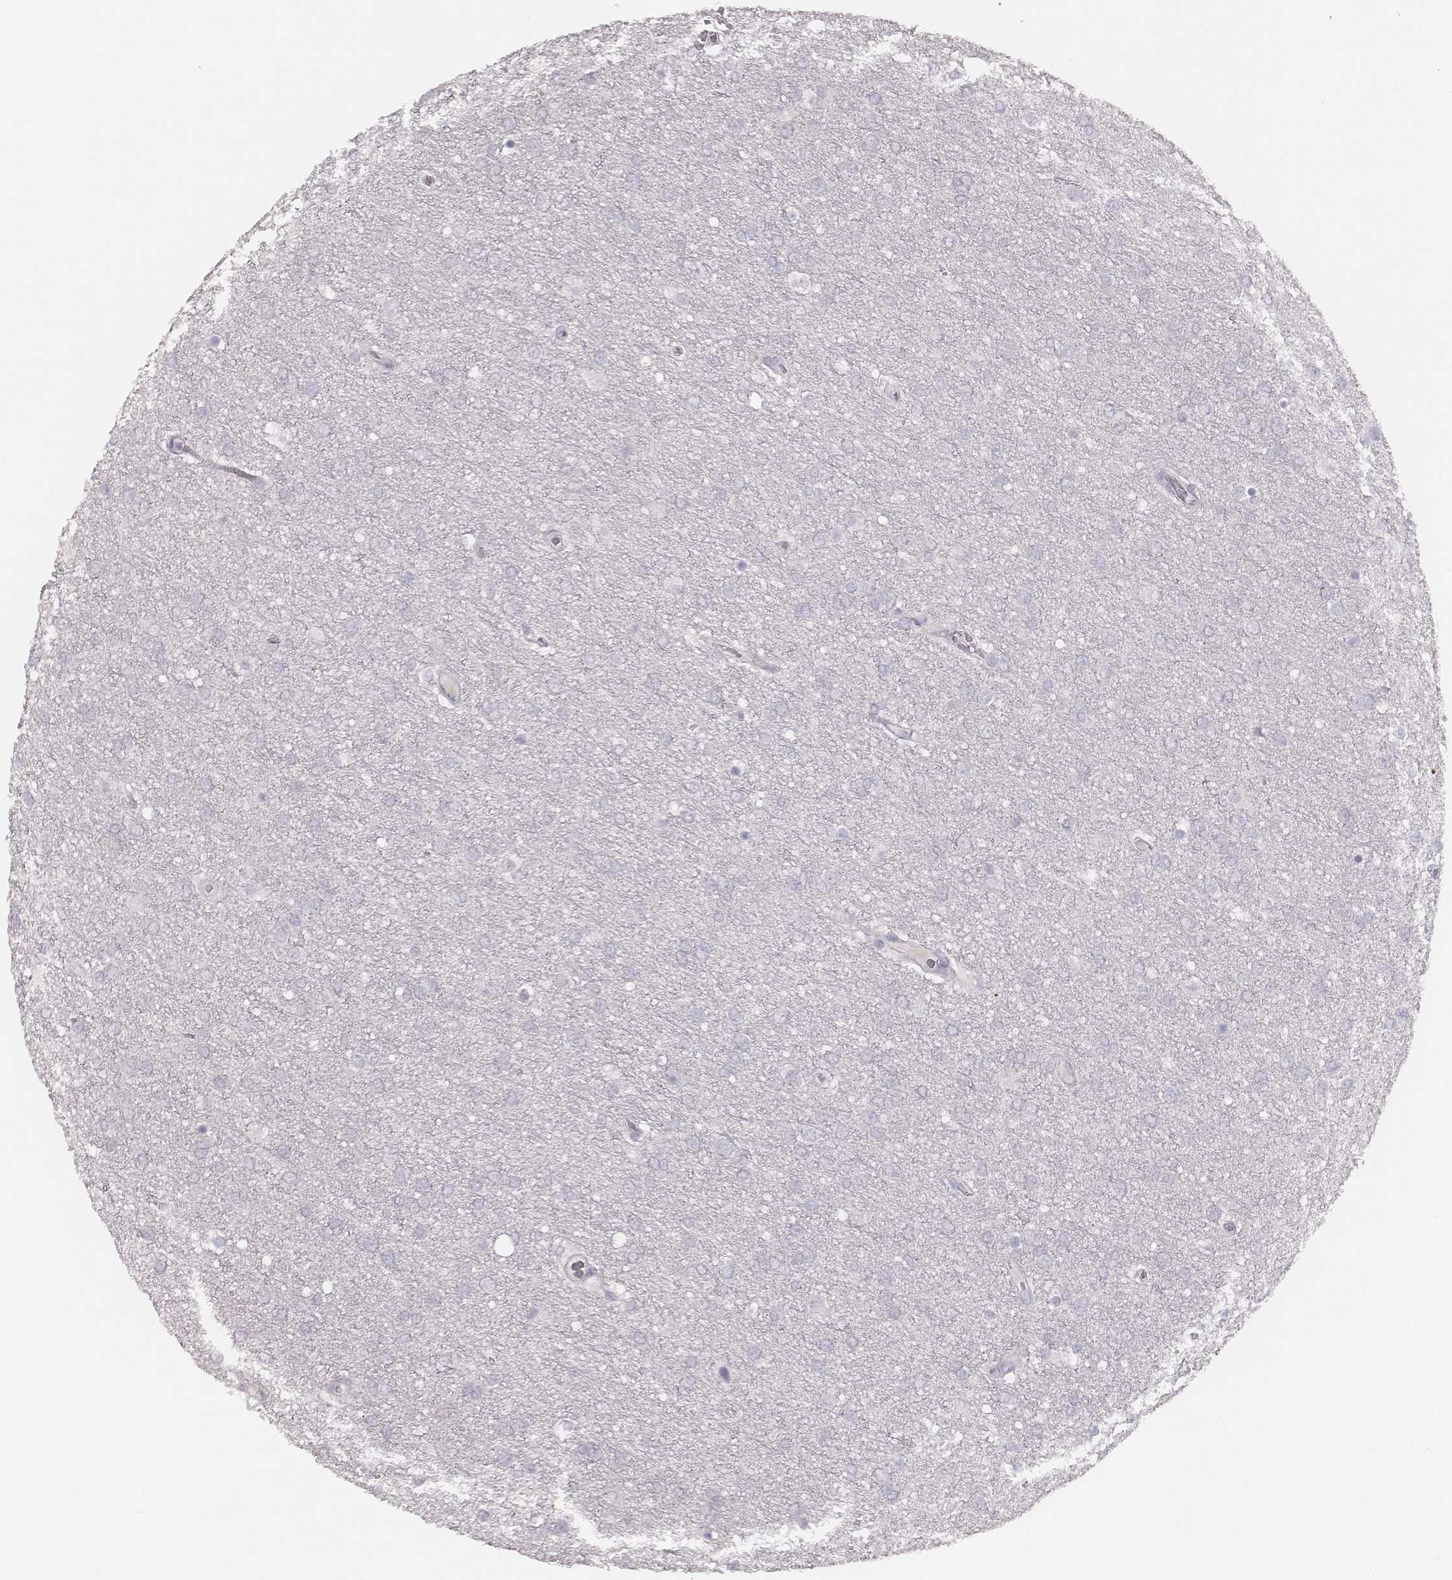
{"staining": {"intensity": "negative", "quantity": "none", "location": "none"}, "tissue": "glioma", "cell_type": "Tumor cells", "image_type": "cancer", "snomed": [{"axis": "morphology", "description": "Glioma, malignant, High grade"}, {"axis": "topography", "description": "Brain"}], "caption": "Human malignant glioma (high-grade) stained for a protein using immunohistochemistry (IHC) shows no staining in tumor cells.", "gene": "MYH6", "patient": {"sex": "female", "age": 61}}